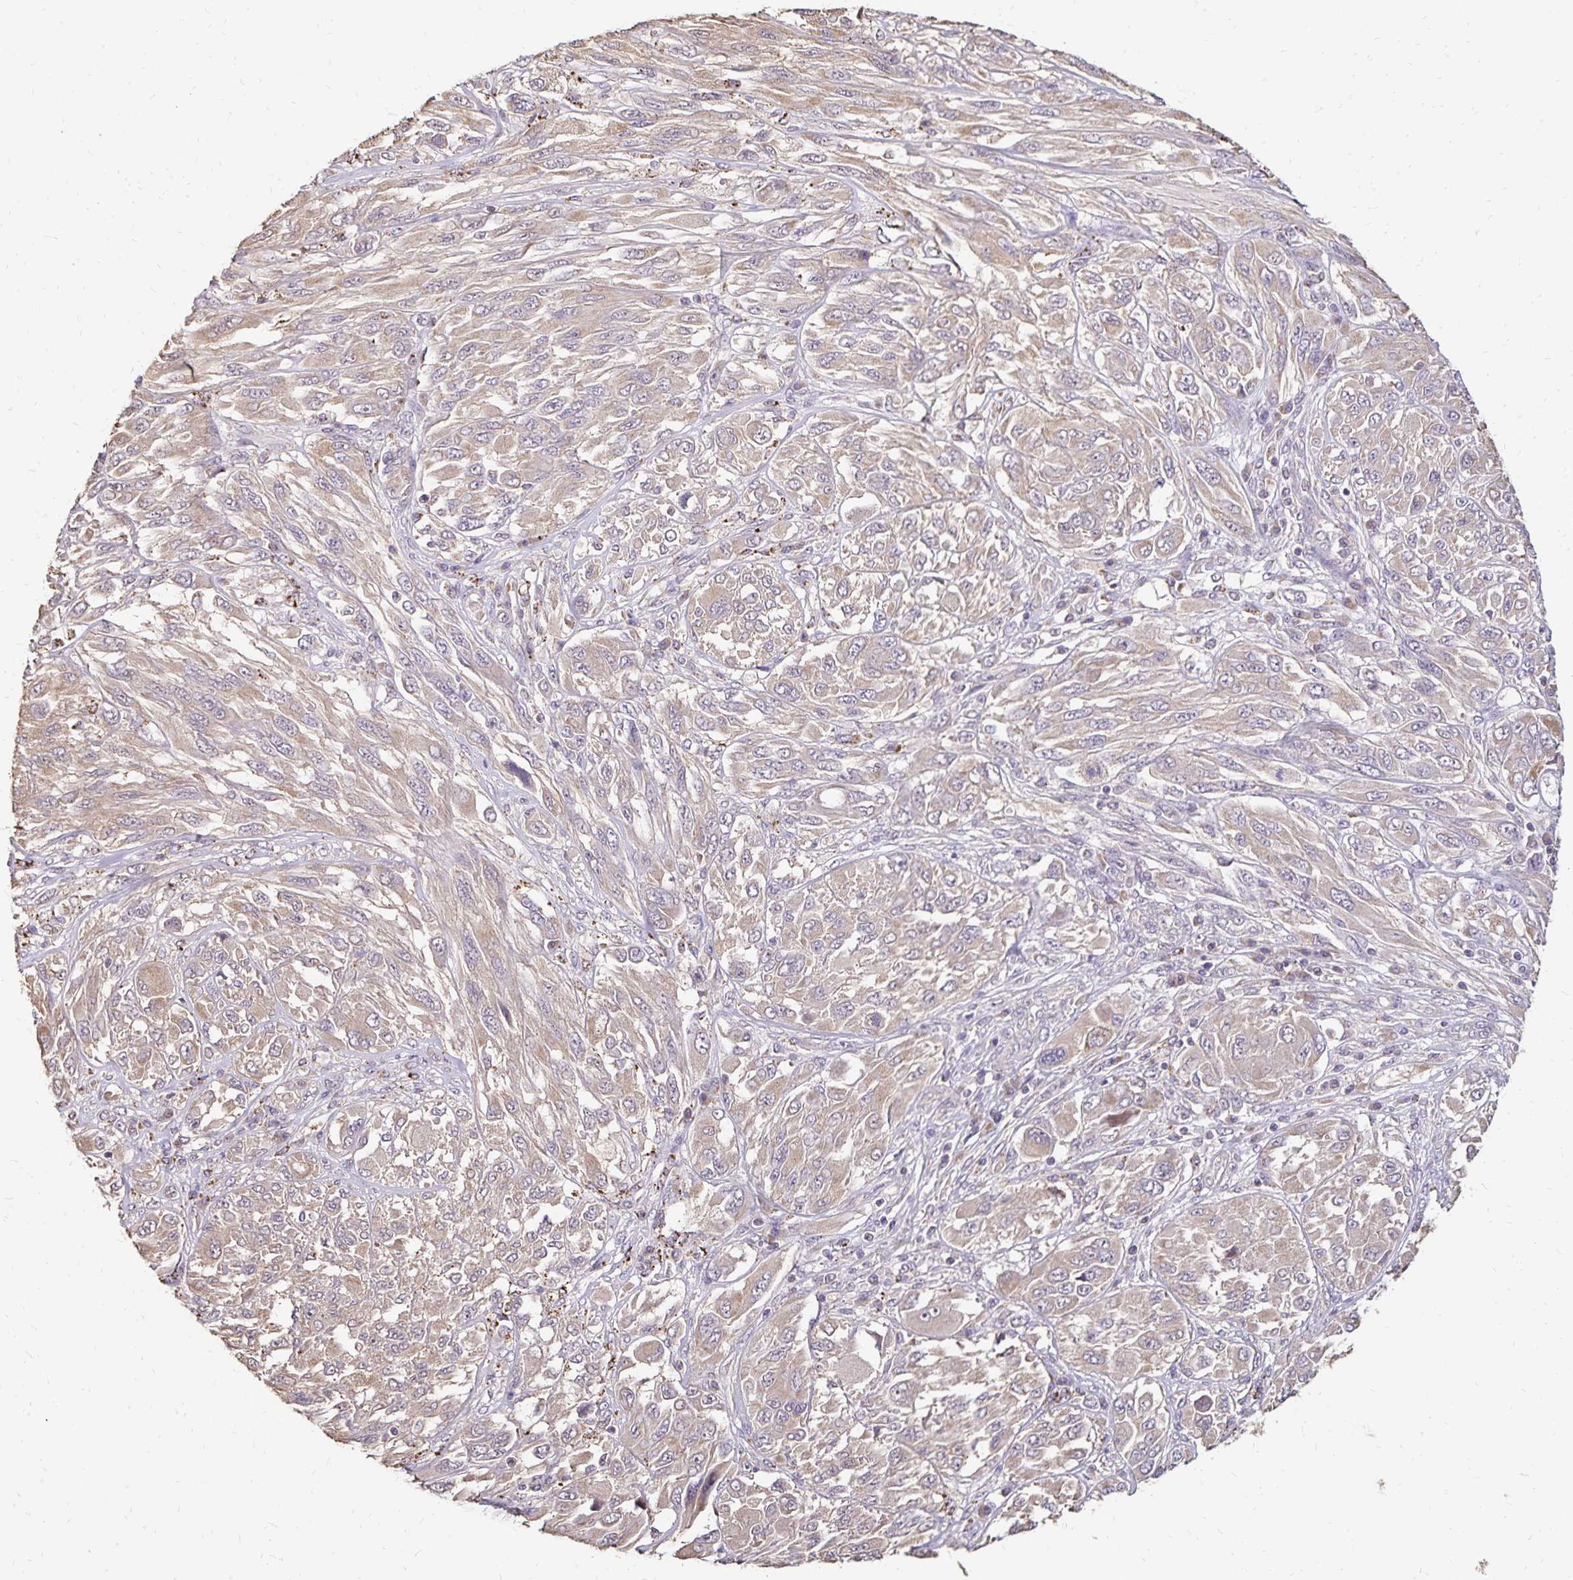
{"staining": {"intensity": "weak", "quantity": ">75%", "location": "cytoplasmic/membranous"}, "tissue": "melanoma", "cell_type": "Tumor cells", "image_type": "cancer", "snomed": [{"axis": "morphology", "description": "Malignant melanoma, NOS"}, {"axis": "topography", "description": "Skin"}], "caption": "DAB immunohistochemical staining of human melanoma displays weak cytoplasmic/membranous protein expression in about >75% of tumor cells. (DAB IHC with brightfield microscopy, high magnification).", "gene": "EMC10", "patient": {"sex": "female", "age": 91}}